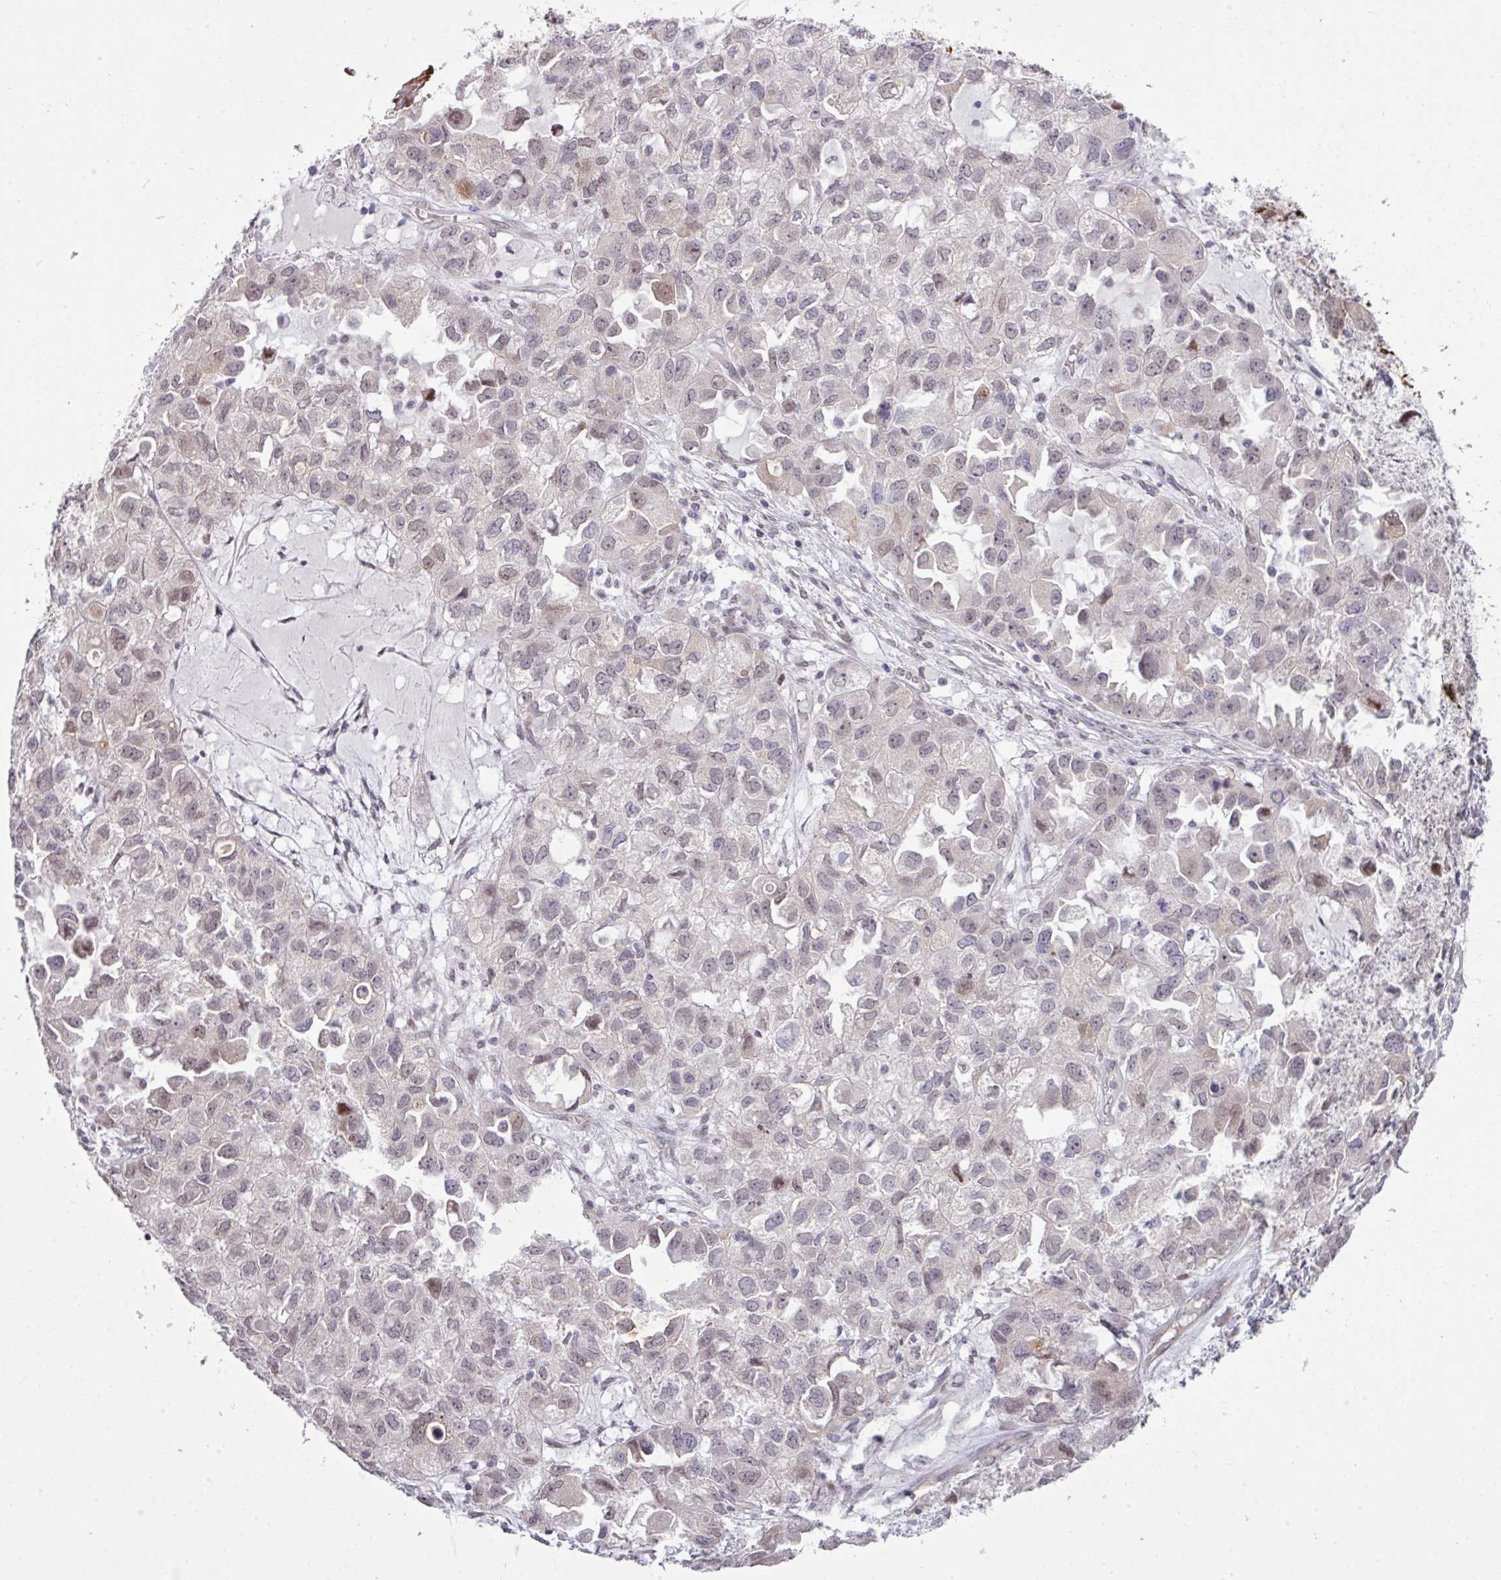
{"staining": {"intensity": "weak", "quantity": "25%-75%", "location": "nuclear"}, "tissue": "ovarian cancer", "cell_type": "Tumor cells", "image_type": "cancer", "snomed": [{"axis": "morphology", "description": "Cystadenocarcinoma, serous, NOS"}, {"axis": "topography", "description": "Ovary"}], "caption": "Protein expression analysis of serous cystadenocarcinoma (ovarian) shows weak nuclear staining in approximately 25%-75% of tumor cells. Using DAB (3,3'-diaminobenzidine) (brown) and hematoxylin (blue) stains, captured at high magnification using brightfield microscopy.", "gene": "ANKRD13B", "patient": {"sex": "female", "age": 84}}